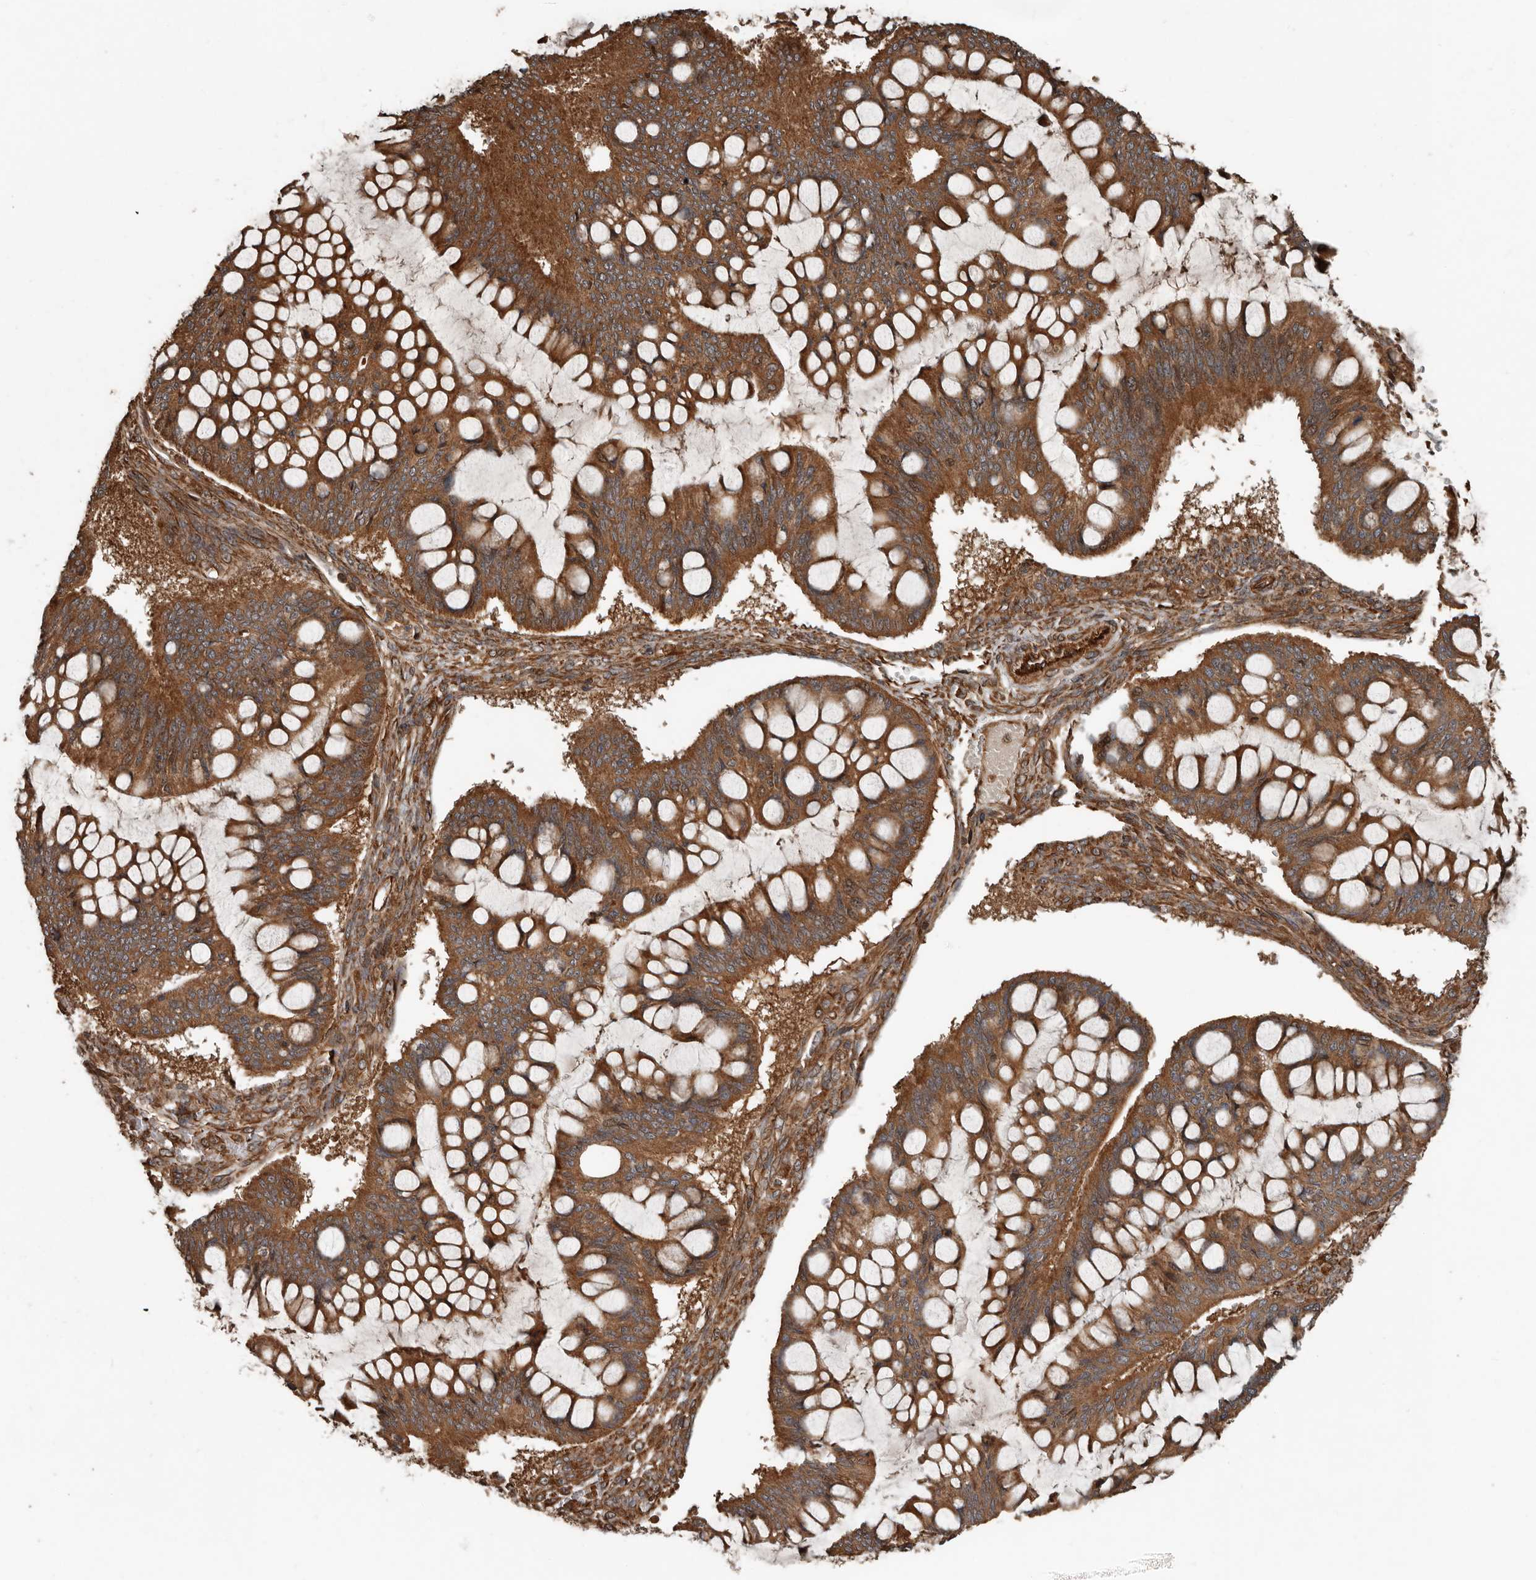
{"staining": {"intensity": "moderate", "quantity": ">75%", "location": "cytoplasmic/membranous"}, "tissue": "ovarian cancer", "cell_type": "Tumor cells", "image_type": "cancer", "snomed": [{"axis": "morphology", "description": "Cystadenocarcinoma, mucinous, NOS"}, {"axis": "topography", "description": "Ovary"}], "caption": "Ovarian cancer (mucinous cystadenocarcinoma) tissue reveals moderate cytoplasmic/membranous expression in about >75% of tumor cells", "gene": "YOD1", "patient": {"sex": "female", "age": 73}}